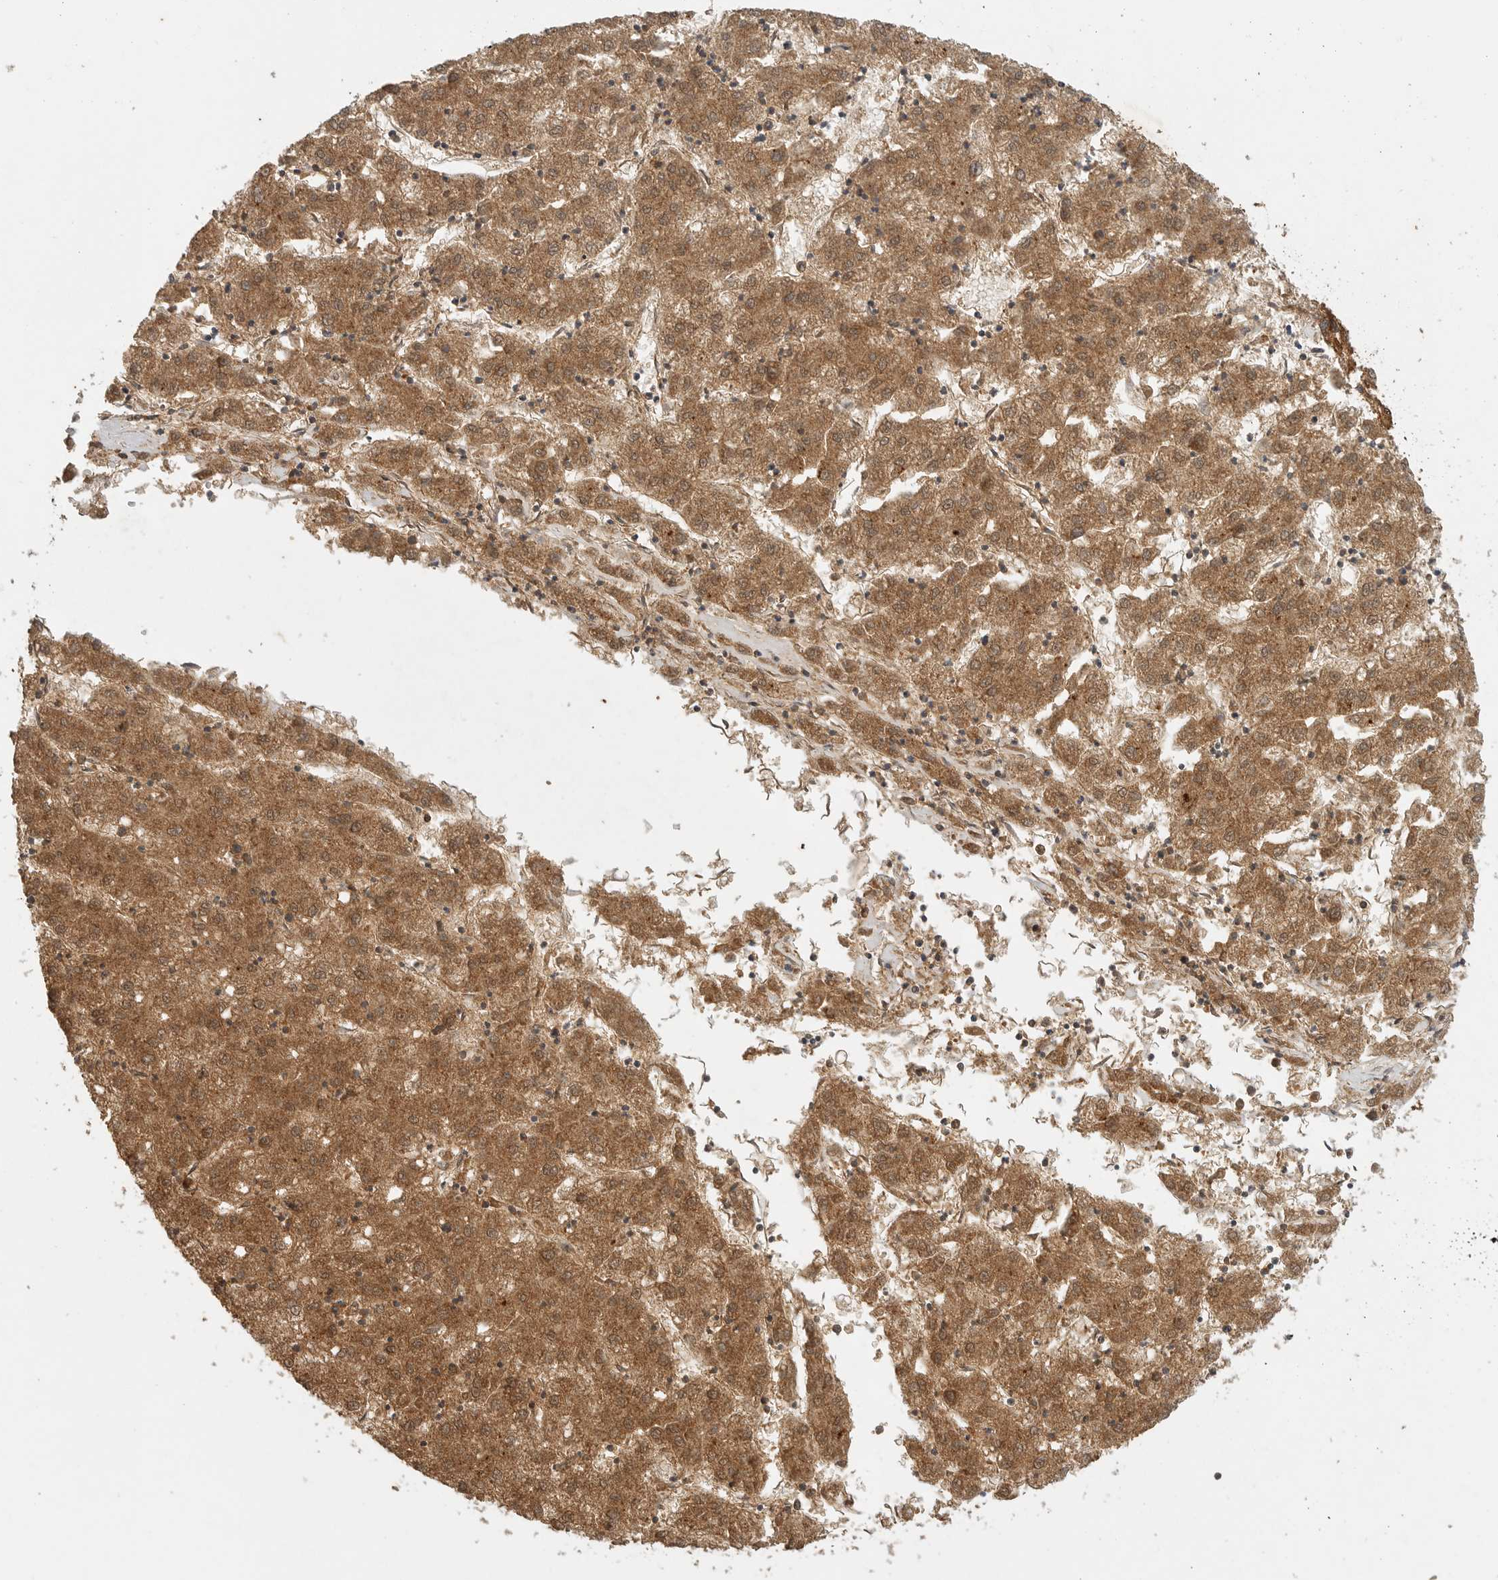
{"staining": {"intensity": "moderate", "quantity": ">75%", "location": "cytoplasmic/membranous"}, "tissue": "liver cancer", "cell_type": "Tumor cells", "image_type": "cancer", "snomed": [{"axis": "morphology", "description": "Carcinoma, Hepatocellular, NOS"}, {"axis": "topography", "description": "Liver"}], "caption": "Immunohistochemical staining of human liver hepatocellular carcinoma displays medium levels of moderate cytoplasmic/membranous protein positivity in about >75% of tumor cells.", "gene": "ICOSLG", "patient": {"sex": "male", "age": 72}}